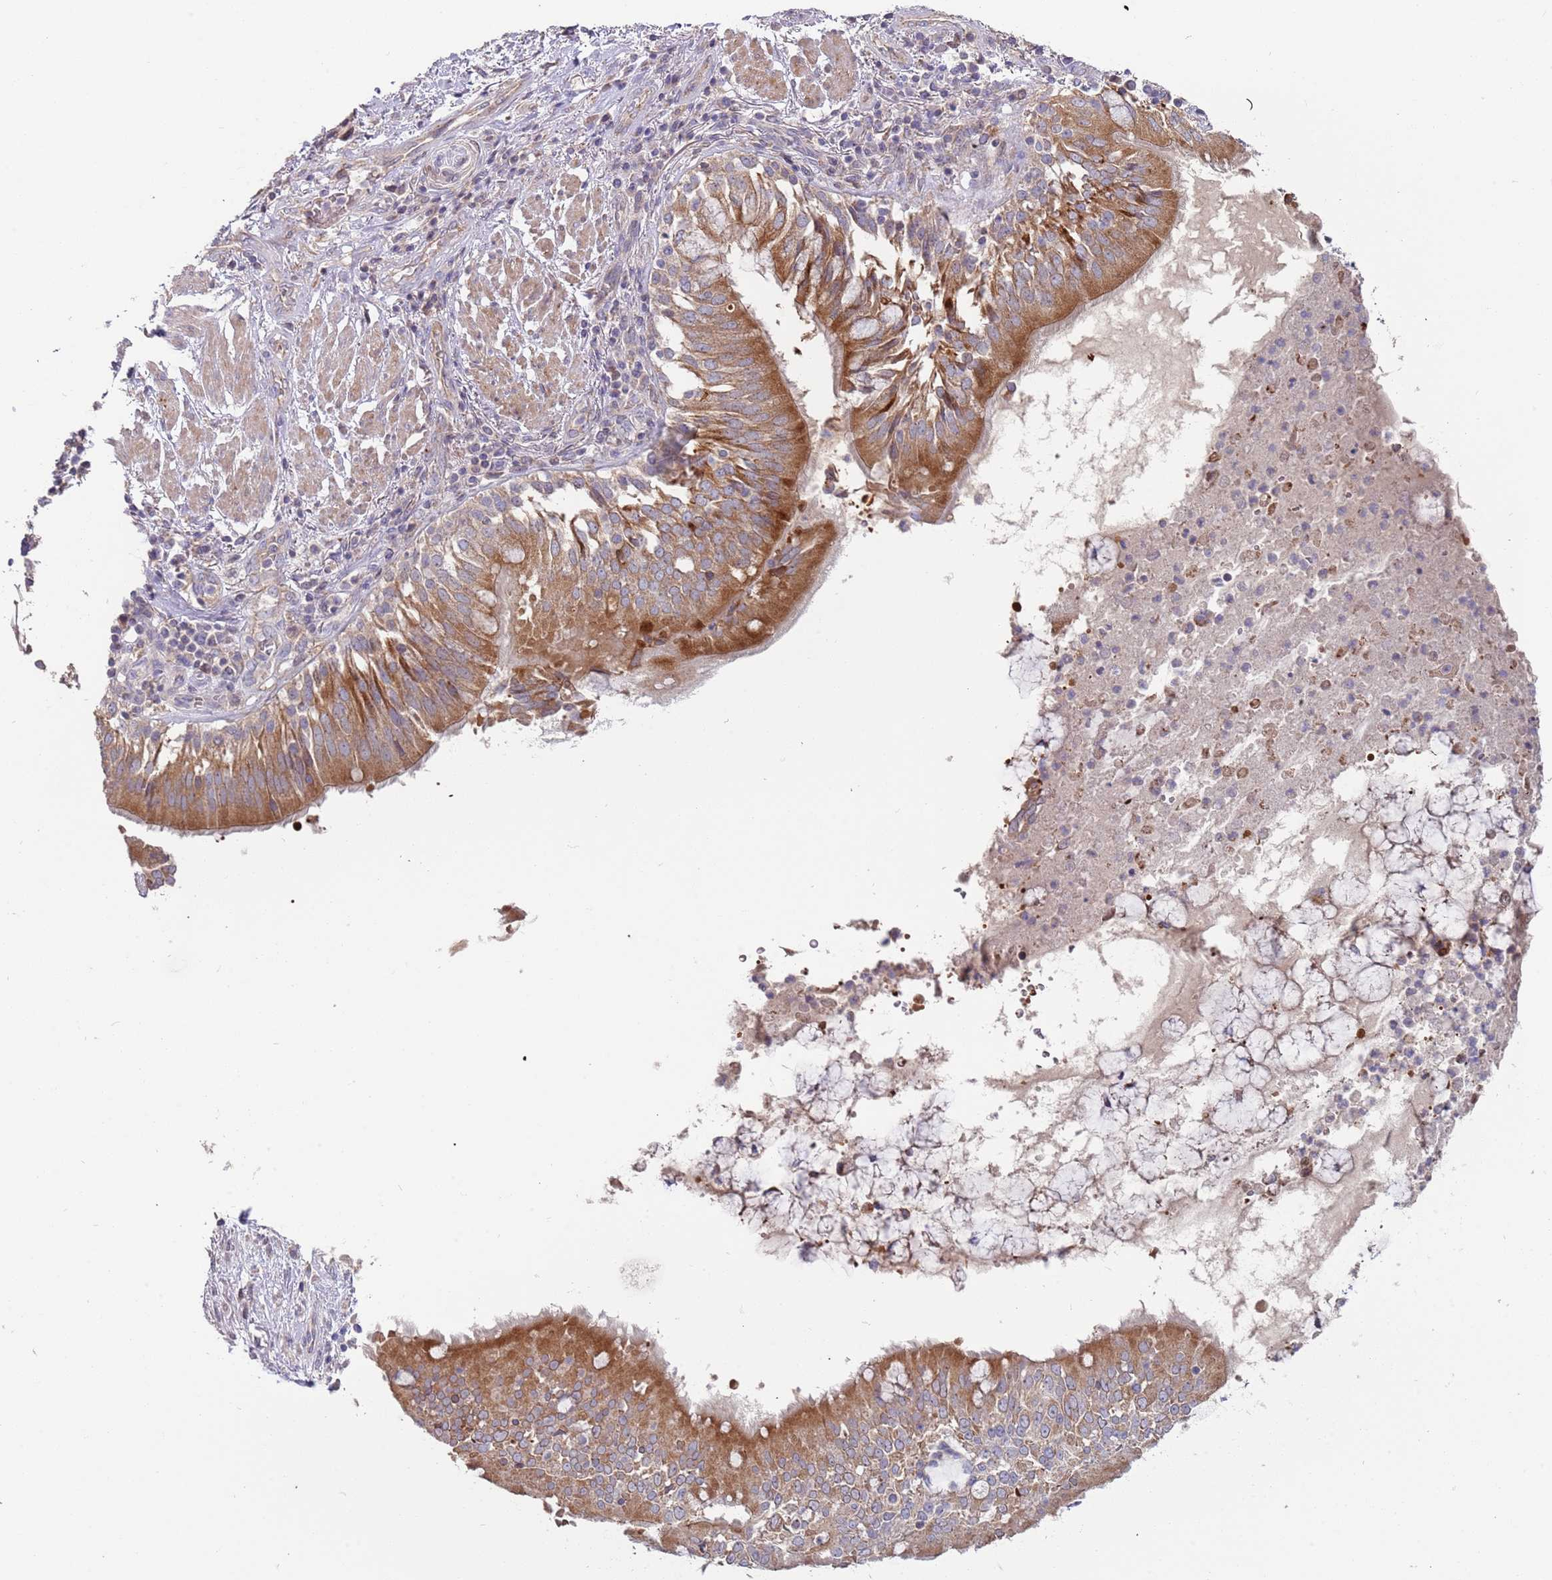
{"staining": {"intensity": "negative", "quantity": "none", "location": "none"}, "tissue": "adipose tissue", "cell_type": "Adipocytes", "image_type": "normal", "snomed": [{"axis": "morphology", "description": "Normal tissue, NOS"}, {"axis": "morphology", "description": "Squamous cell carcinoma, NOS"}, {"axis": "topography", "description": "Bronchus"}, {"axis": "topography", "description": "Lung"}], "caption": "This histopathology image is of normal adipose tissue stained with IHC to label a protein in brown with the nuclei are counter-stained blue. There is no positivity in adipocytes.", "gene": "ABCC10", "patient": {"sex": "male", "age": 64}}